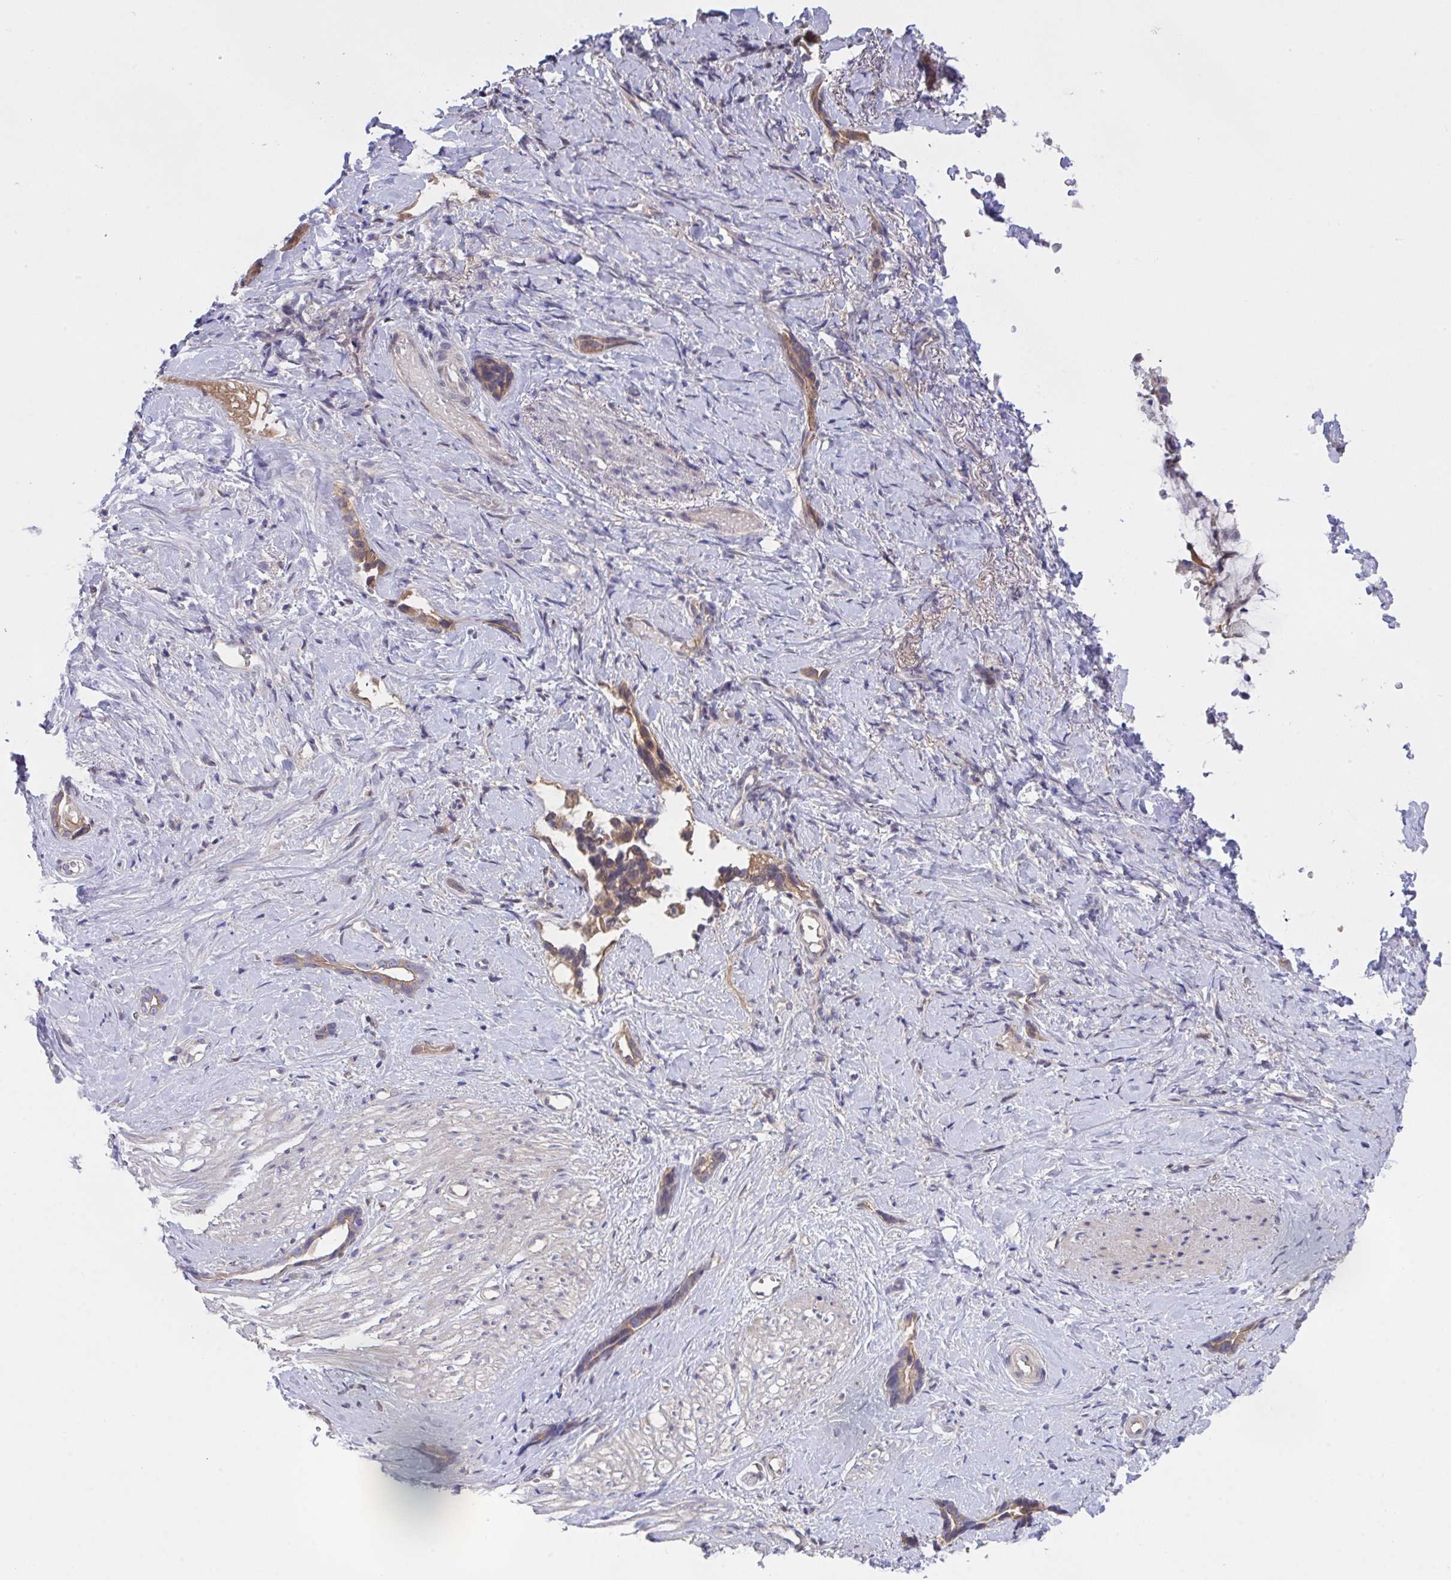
{"staining": {"intensity": "weak", "quantity": ">75%", "location": "cytoplasmic/membranous"}, "tissue": "stomach cancer", "cell_type": "Tumor cells", "image_type": "cancer", "snomed": [{"axis": "morphology", "description": "Adenocarcinoma, NOS"}, {"axis": "topography", "description": "Stomach"}], "caption": "Immunohistochemical staining of stomach cancer (adenocarcinoma) displays weak cytoplasmic/membranous protein expression in approximately >75% of tumor cells.", "gene": "L3HYPDH", "patient": {"sex": "male", "age": 55}}